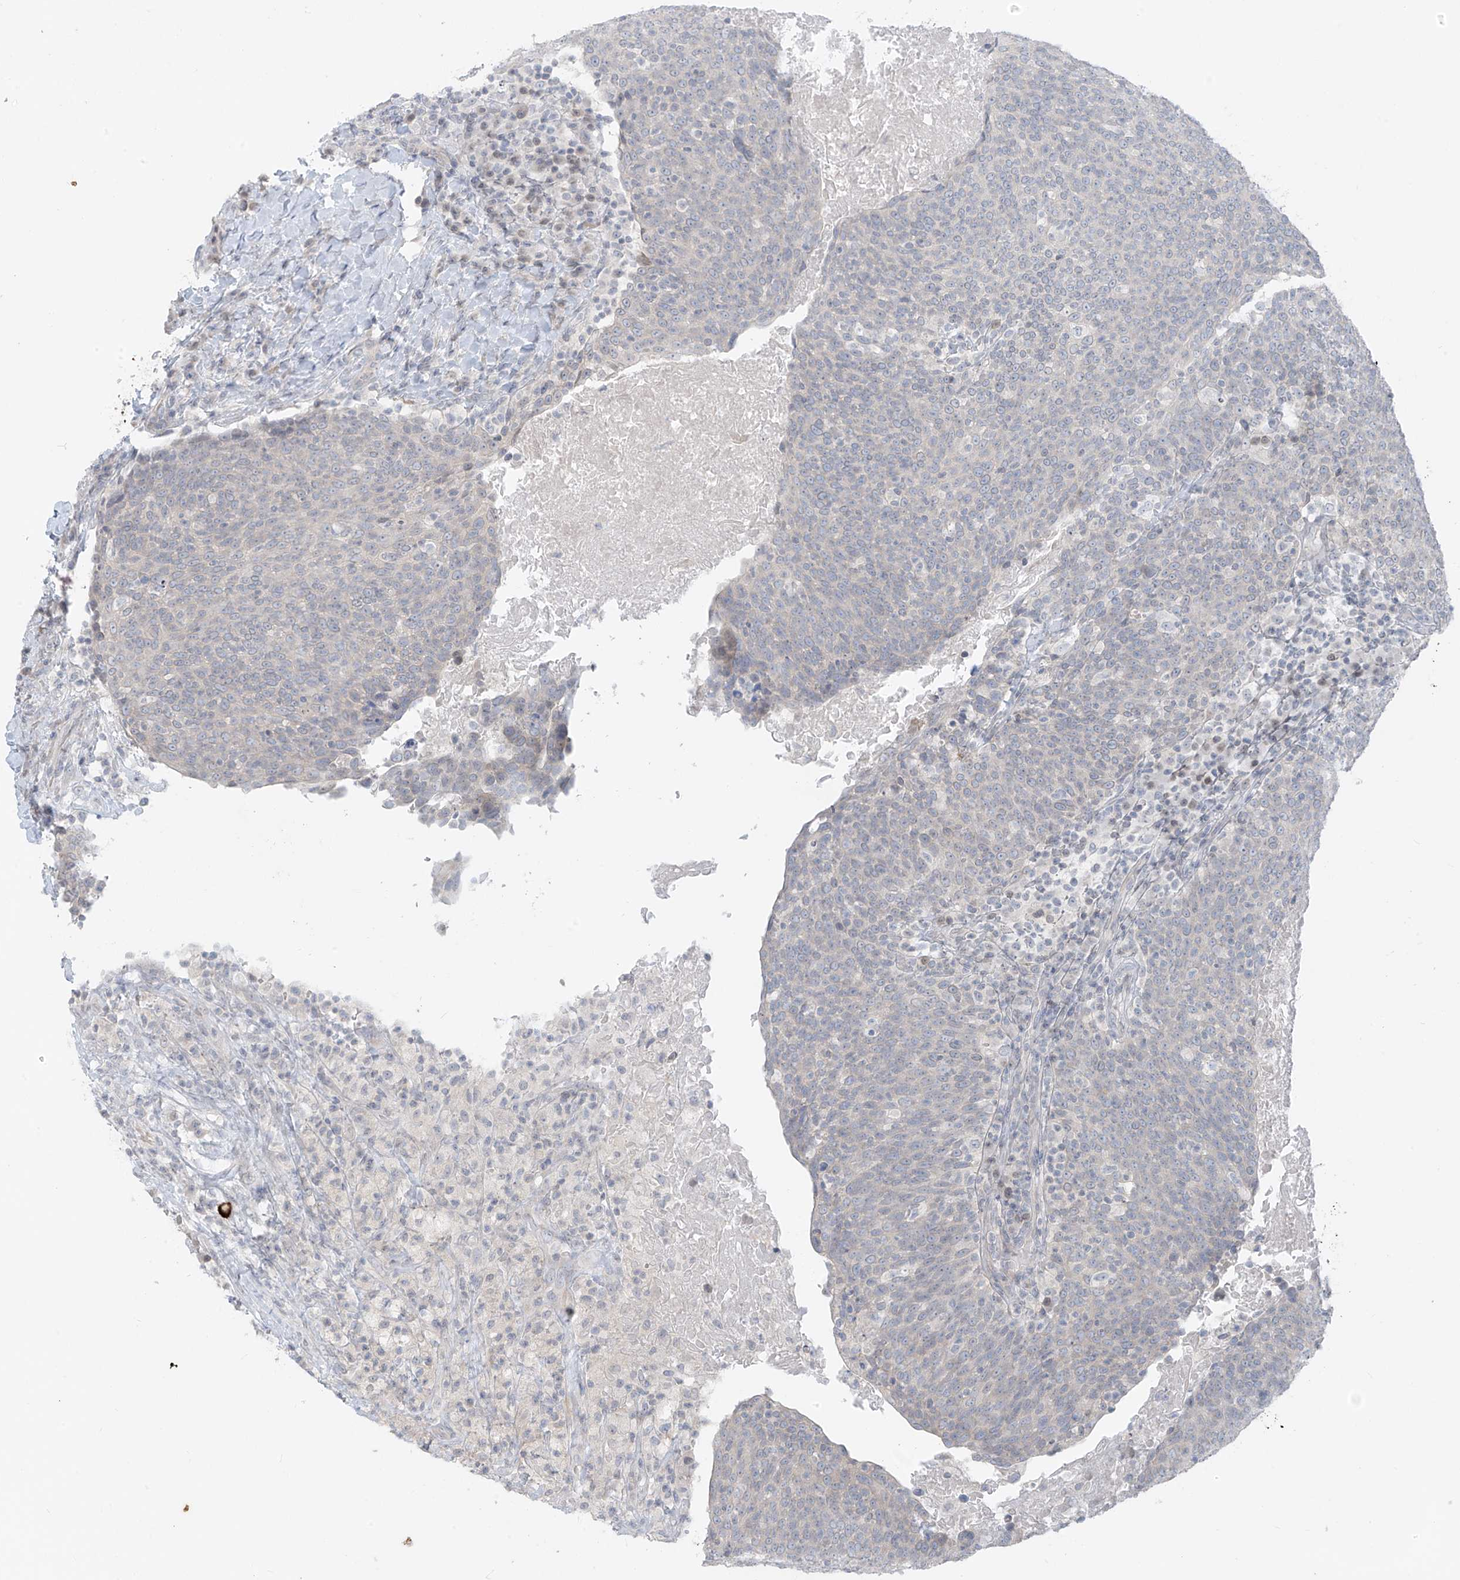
{"staining": {"intensity": "negative", "quantity": "none", "location": "none"}, "tissue": "head and neck cancer", "cell_type": "Tumor cells", "image_type": "cancer", "snomed": [{"axis": "morphology", "description": "Squamous cell carcinoma, NOS"}, {"axis": "morphology", "description": "Squamous cell carcinoma, metastatic, NOS"}, {"axis": "topography", "description": "Lymph node"}, {"axis": "topography", "description": "Head-Neck"}], "caption": "Histopathology image shows no protein expression in tumor cells of head and neck cancer tissue.", "gene": "OSBPL7", "patient": {"sex": "male", "age": 62}}